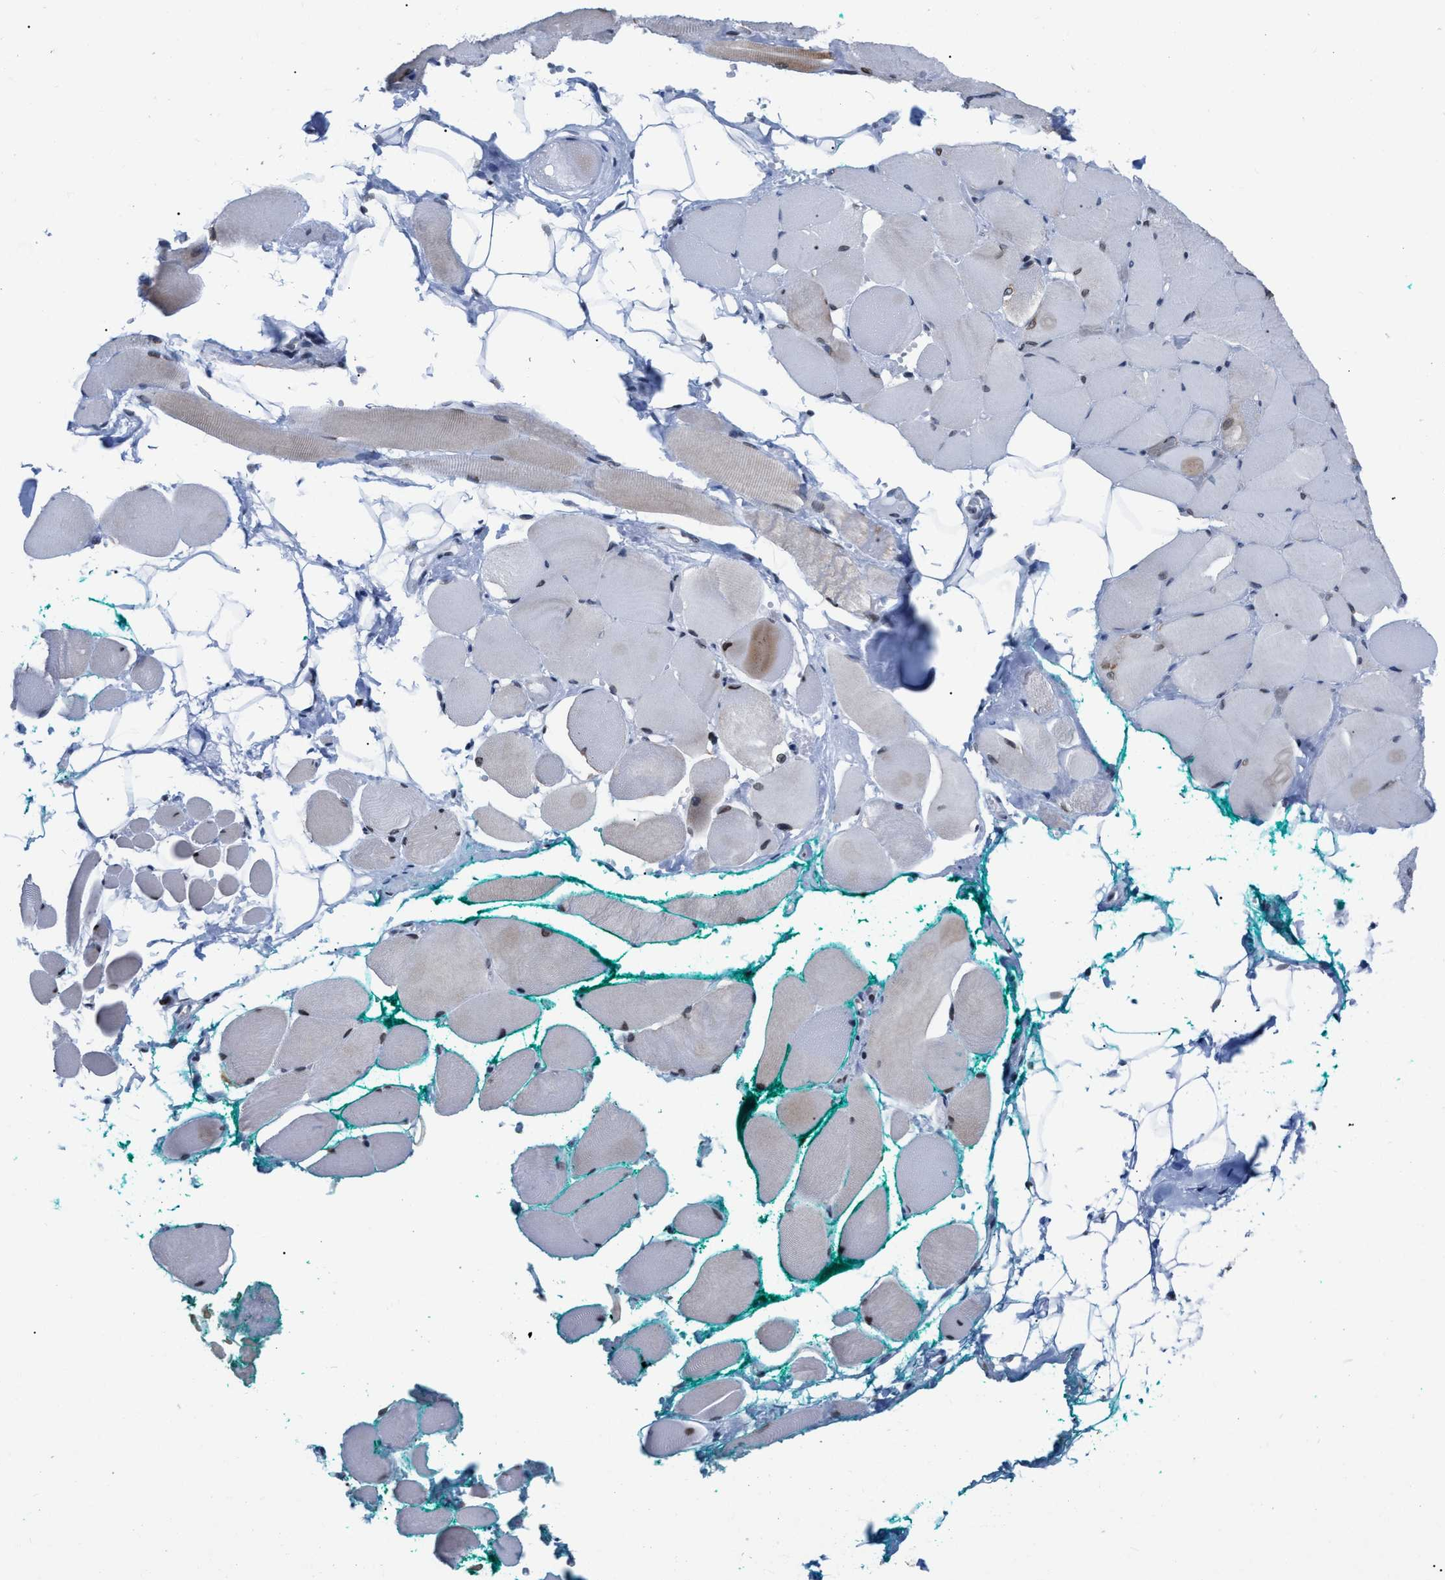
{"staining": {"intensity": "moderate", "quantity": ">75%", "location": "cytoplasmic/membranous,nuclear"}, "tissue": "skeletal muscle", "cell_type": "Myocytes", "image_type": "normal", "snomed": [{"axis": "morphology", "description": "Normal tissue, NOS"}, {"axis": "topography", "description": "Skeletal muscle"}, {"axis": "topography", "description": "Peripheral nerve tissue"}], "caption": "Myocytes exhibit moderate cytoplasmic/membranous,nuclear staining in approximately >75% of cells in normal skeletal muscle.", "gene": "TPR", "patient": {"sex": "female", "age": 84}}